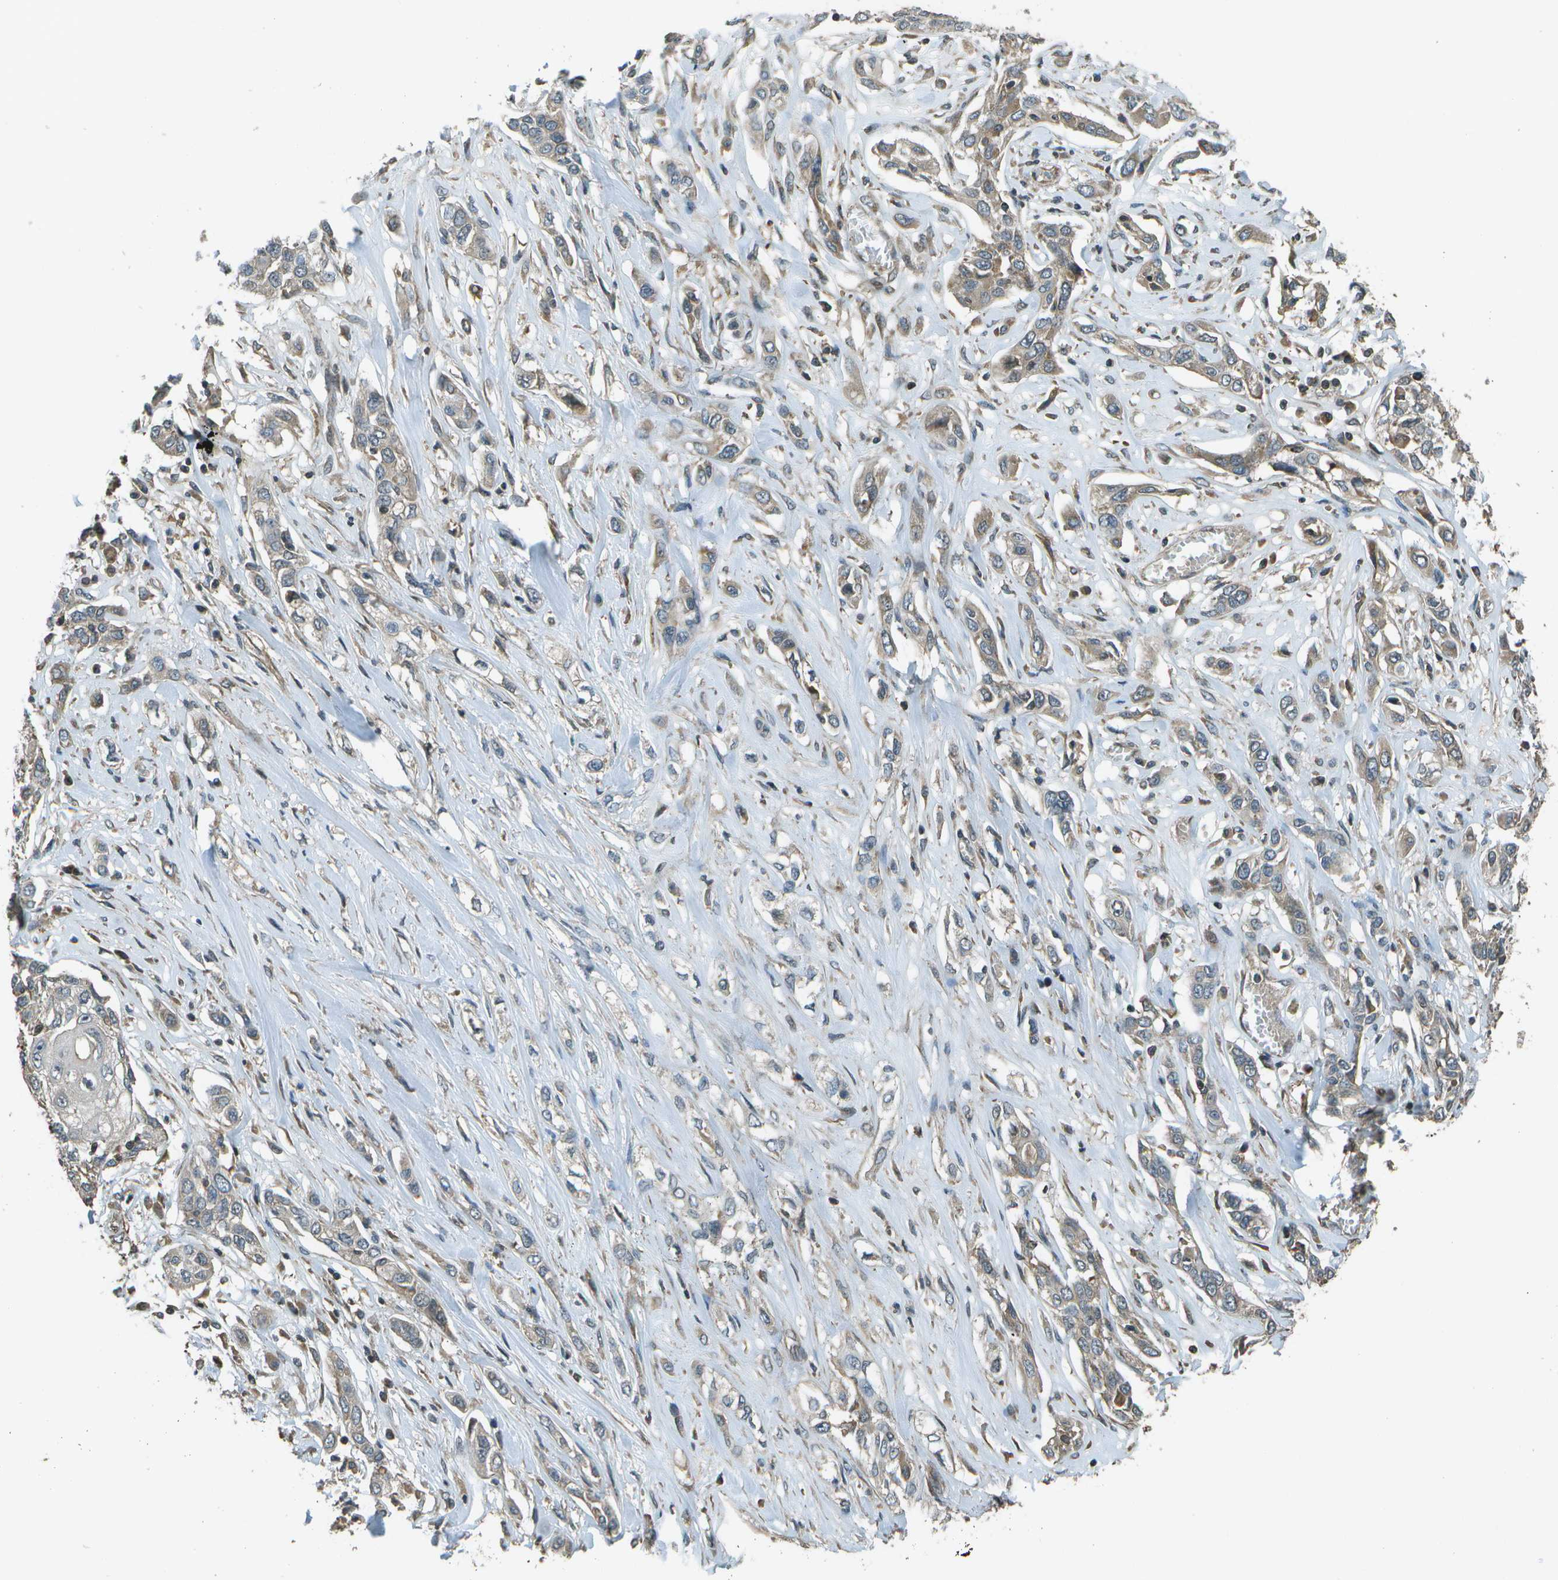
{"staining": {"intensity": "weak", "quantity": "25%-75%", "location": "cytoplasmic/membranous"}, "tissue": "lung cancer", "cell_type": "Tumor cells", "image_type": "cancer", "snomed": [{"axis": "morphology", "description": "Squamous cell carcinoma, NOS"}, {"axis": "topography", "description": "Lung"}], "caption": "The micrograph exhibits immunohistochemical staining of lung cancer. There is weak cytoplasmic/membranous expression is appreciated in about 25%-75% of tumor cells. (brown staining indicates protein expression, while blue staining denotes nuclei).", "gene": "PLPBP", "patient": {"sex": "male", "age": 71}}